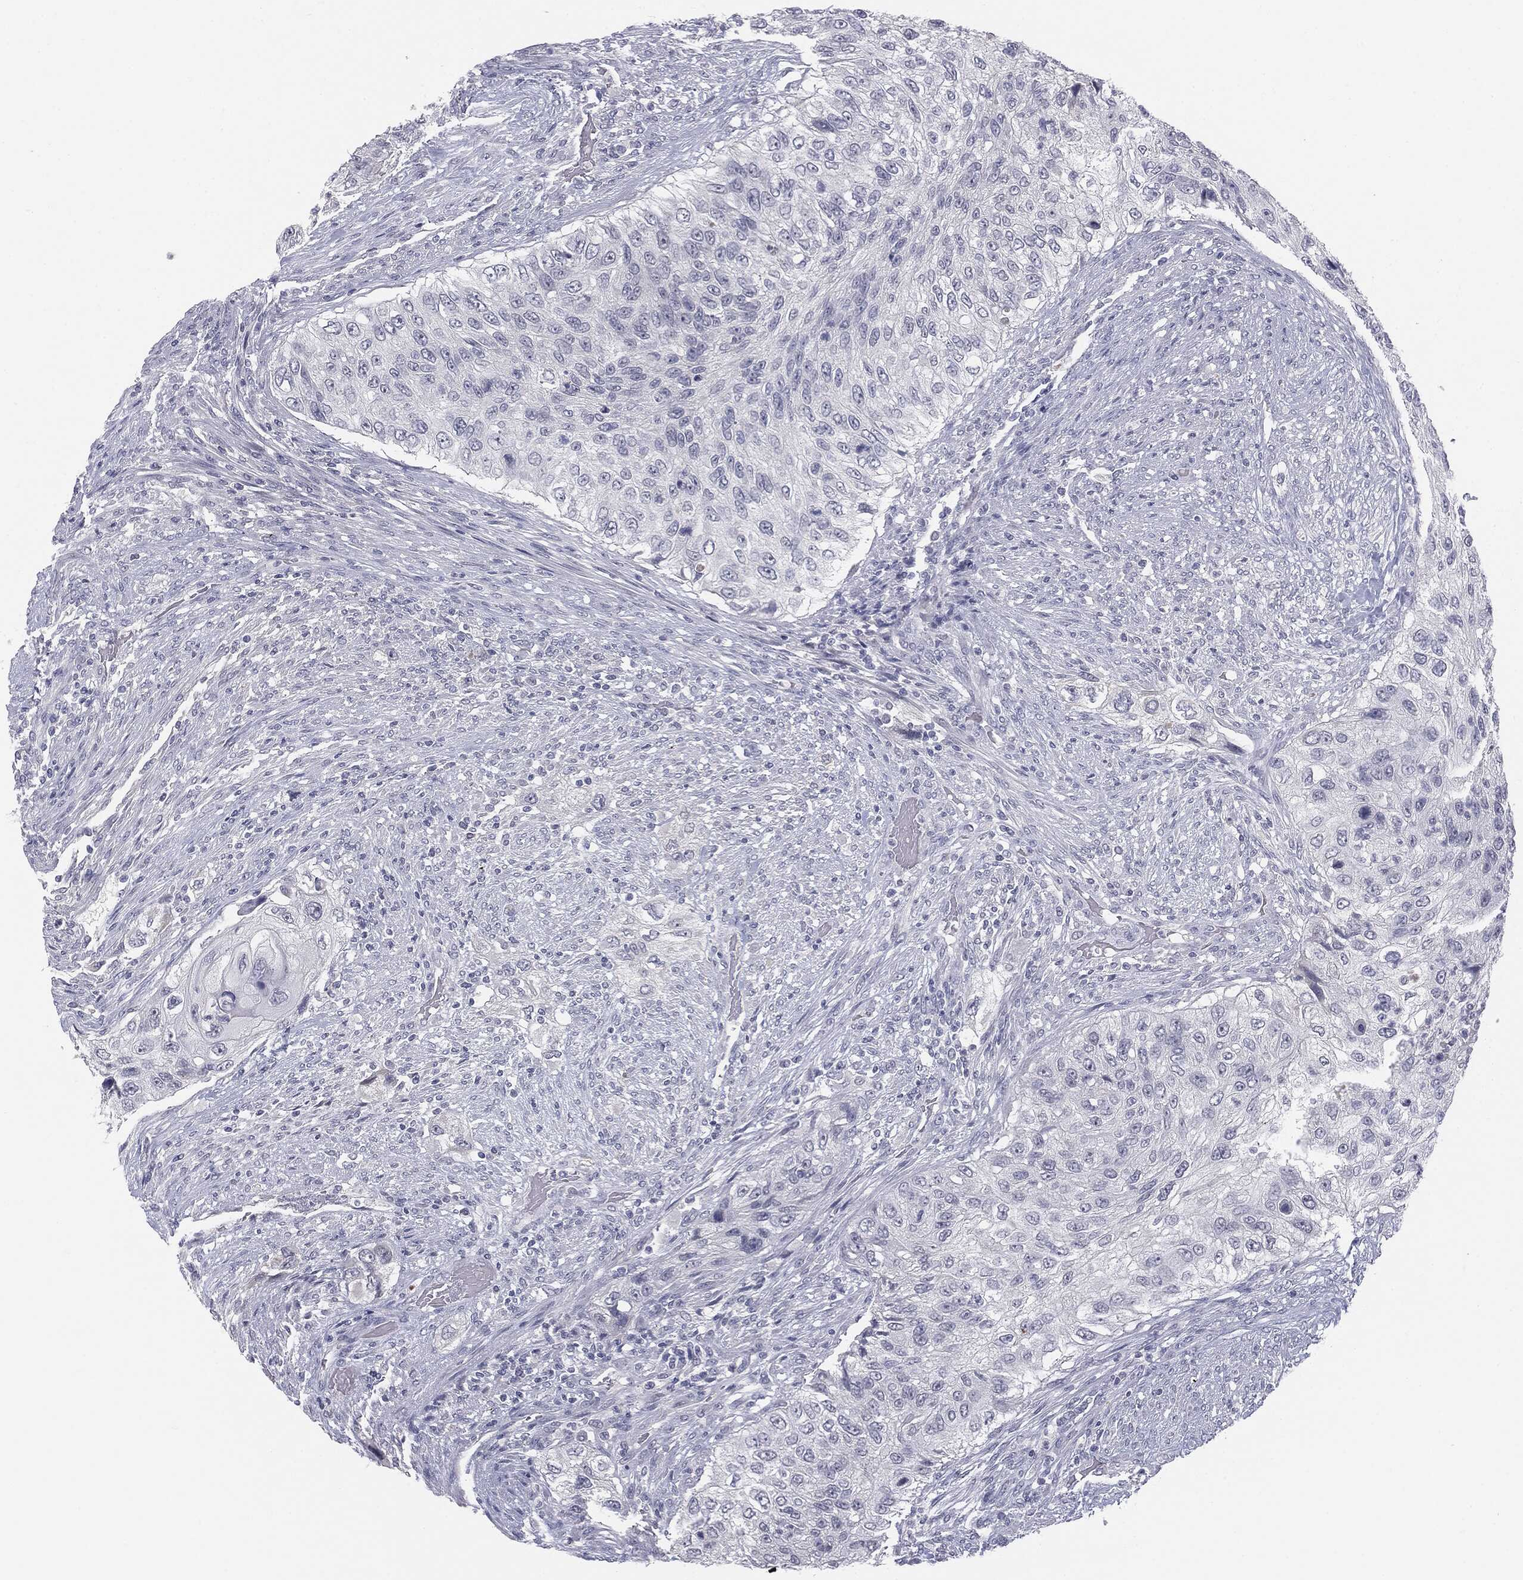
{"staining": {"intensity": "negative", "quantity": "none", "location": "none"}, "tissue": "urothelial cancer", "cell_type": "Tumor cells", "image_type": "cancer", "snomed": [{"axis": "morphology", "description": "Urothelial carcinoma, High grade"}, {"axis": "topography", "description": "Urinary bladder"}], "caption": "IHC photomicrograph of neoplastic tissue: human urothelial carcinoma (high-grade) stained with DAB demonstrates no significant protein positivity in tumor cells. (IHC, brightfield microscopy, high magnification).", "gene": "MUC1", "patient": {"sex": "female", "age": 60}}